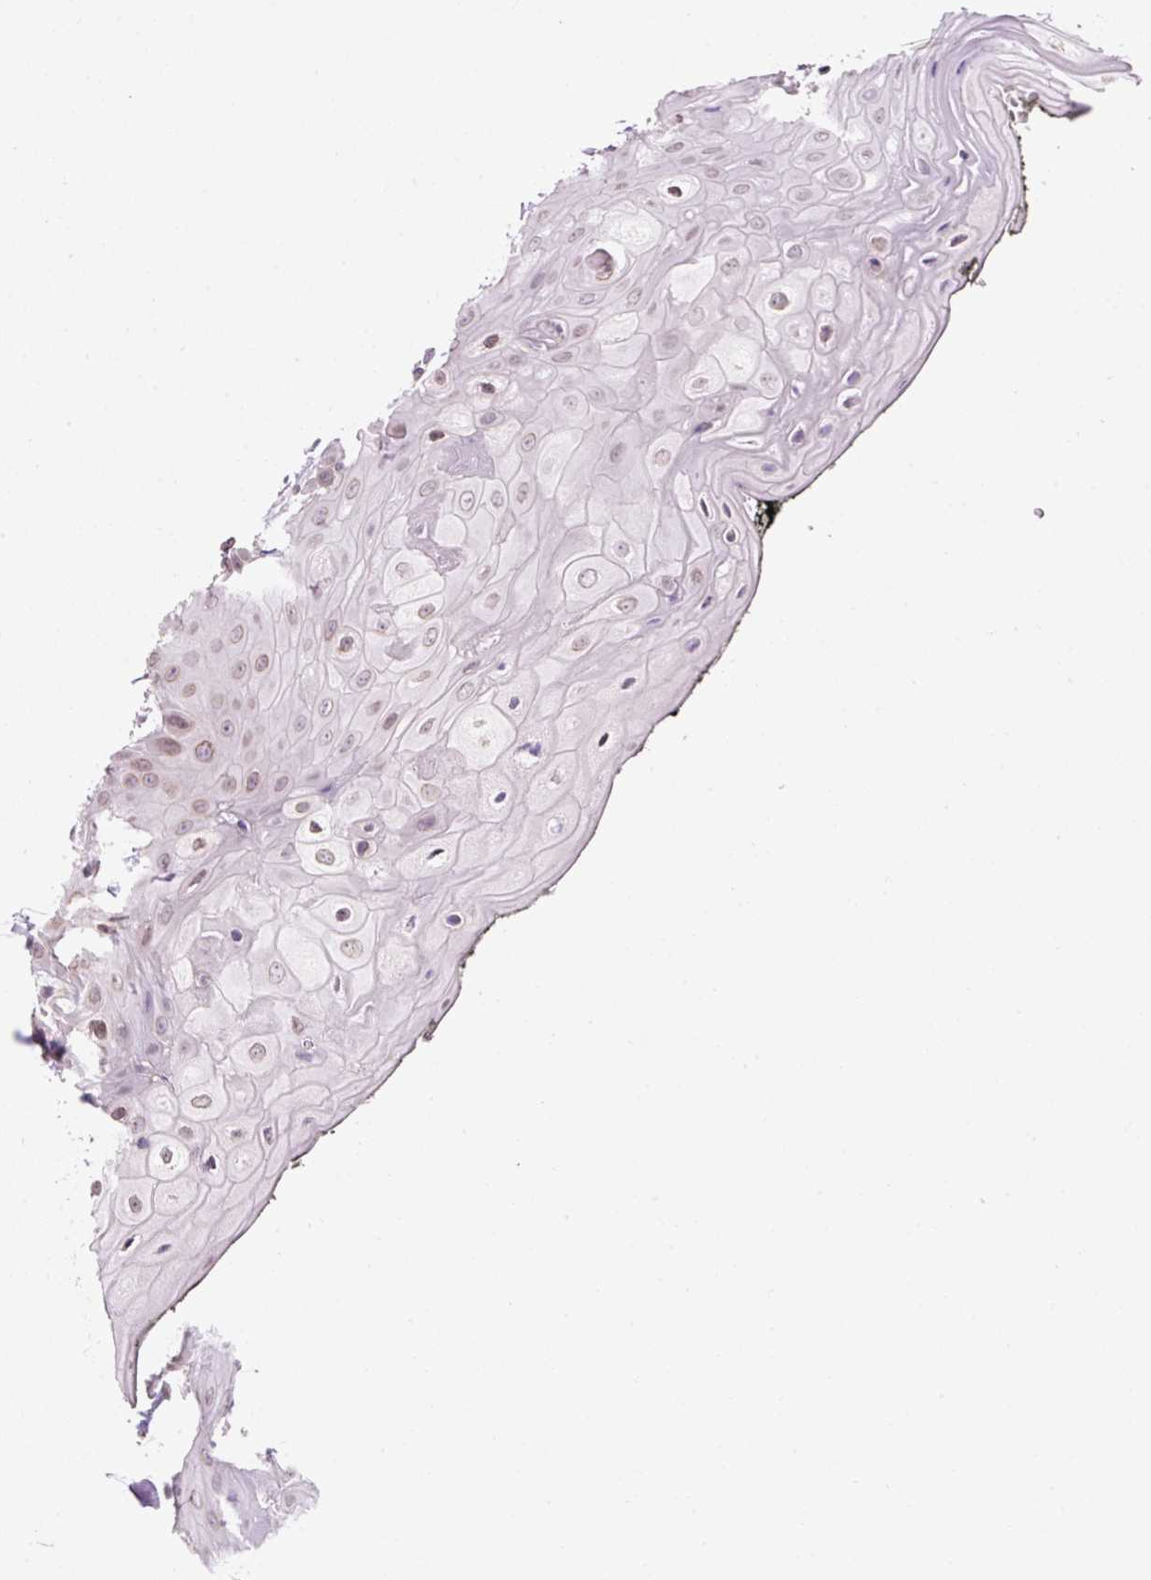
{"staining": {"intensity": "moderate", "quantity": ">75%", "location": "cytoplasmic/membranous,nuclear"}, "tissue": "oral mucosa", "cell_type": "Squamous epithelial cells", "image_type": "normal", "snomed": [{"axis": "morphology", "description": "Normal tissue, NOS"}, {"axis": "topography", "description": "Oral tissue"}, {"axis": "topography", "description": "Tounge, NOS"}], "caption": "Protein positivity by IHC exhibits moderate cytoplasmic/membranous,nuclear expression in approximately >75% of squamous epithelial cells in benign oral mucosa. (IHC, brightfield microscopy, high magnification).", "gene": "ZNF610", "patient": {"sex": "female", "age": 59}}